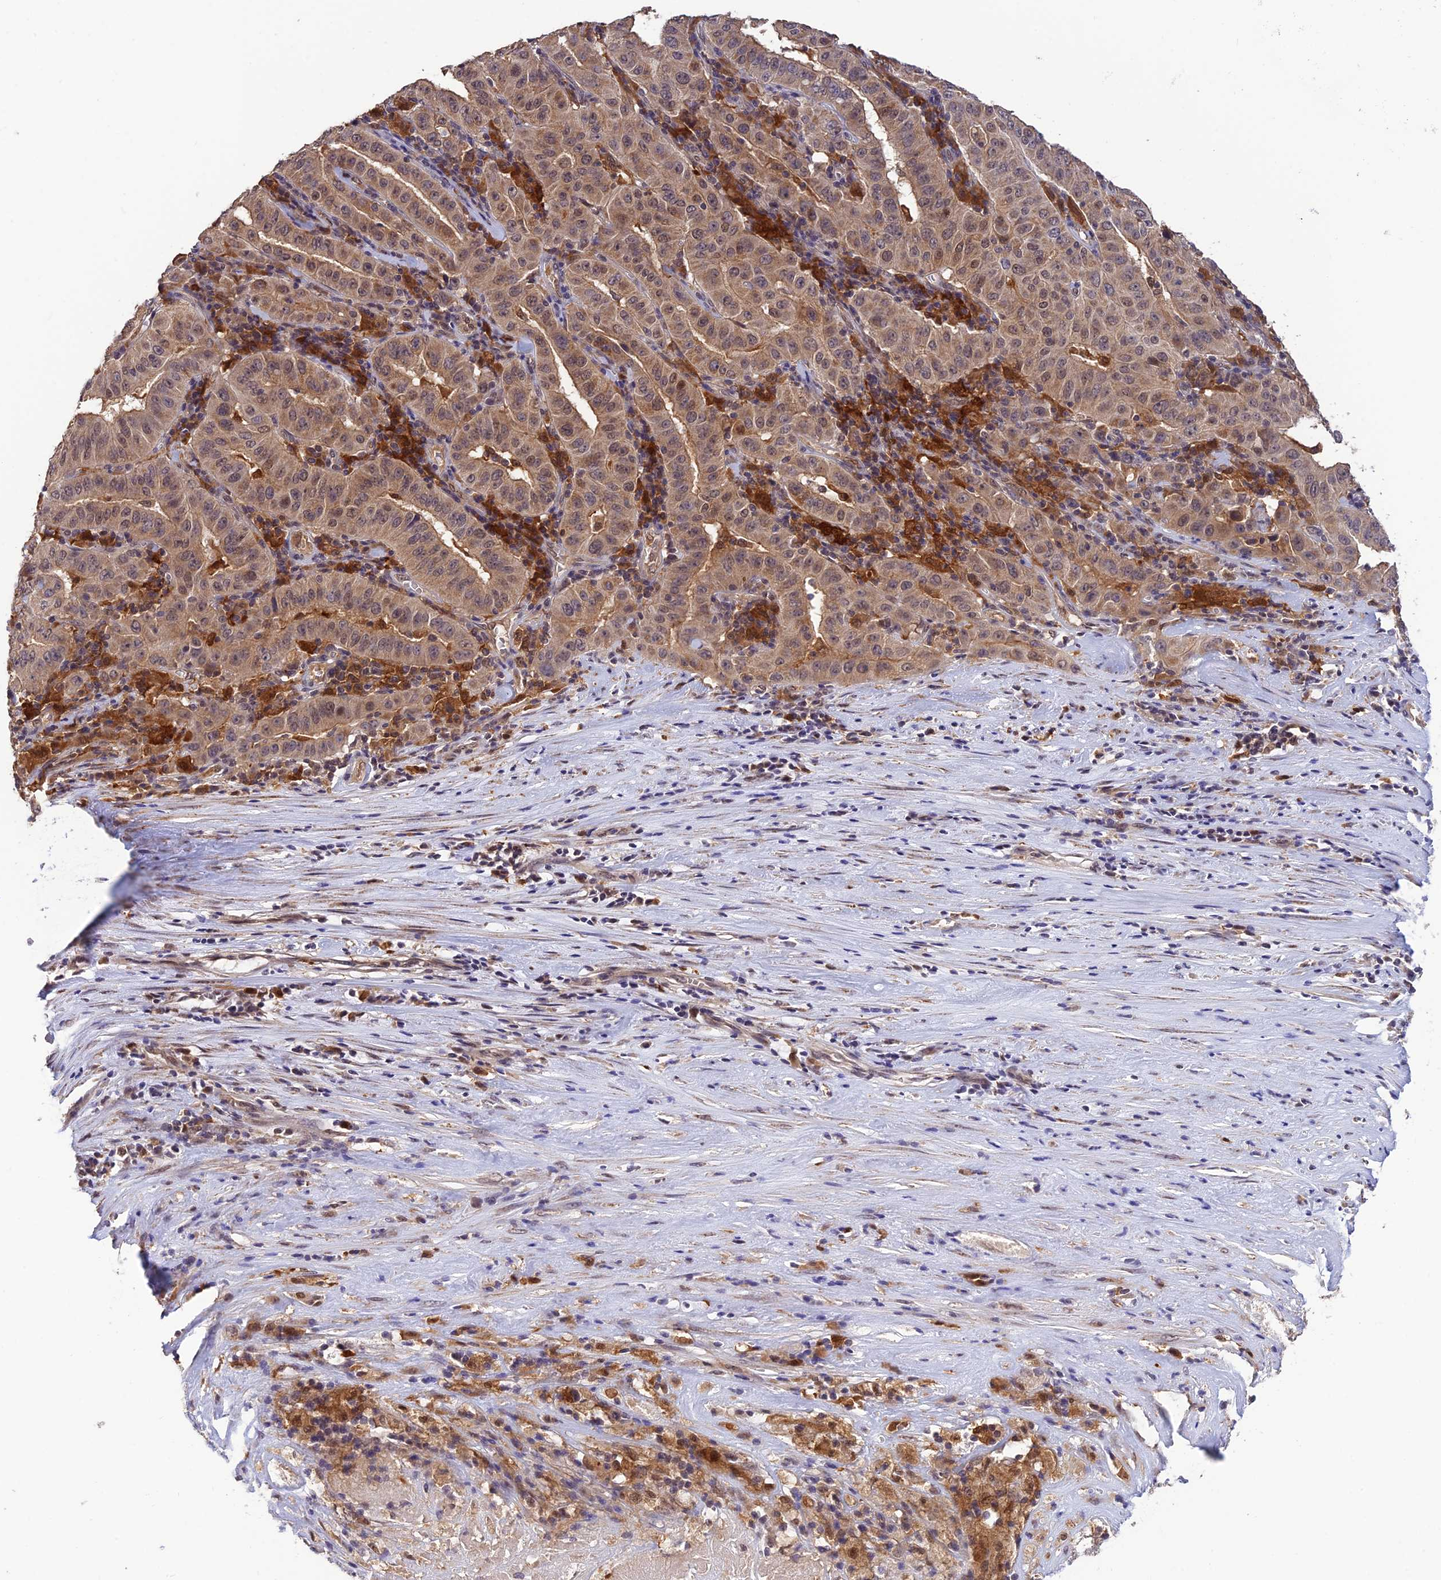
{"staining": {"intensity": "weak", "quantity": ">75%", "location": "cytoplasmic/membranous,nuclear"}, "tissue": "pancreatic cancer", "cell_type": "Tumor cells", "image_type": "cancer", "snomed": [{"axis": "morphology", "description": "Adenocarcinoma, NOS"}, {"axis": "topography", "description": "Pancreas"}], "caption": "Protein staining demonstrates weak cytoplasmic/membranous and nuclear staining in about >75% of tumor cells in pancreatic cancer (adenocarcinoma).", "gene": "MNS1", "patient": {"sex": "male", "age": 63}}